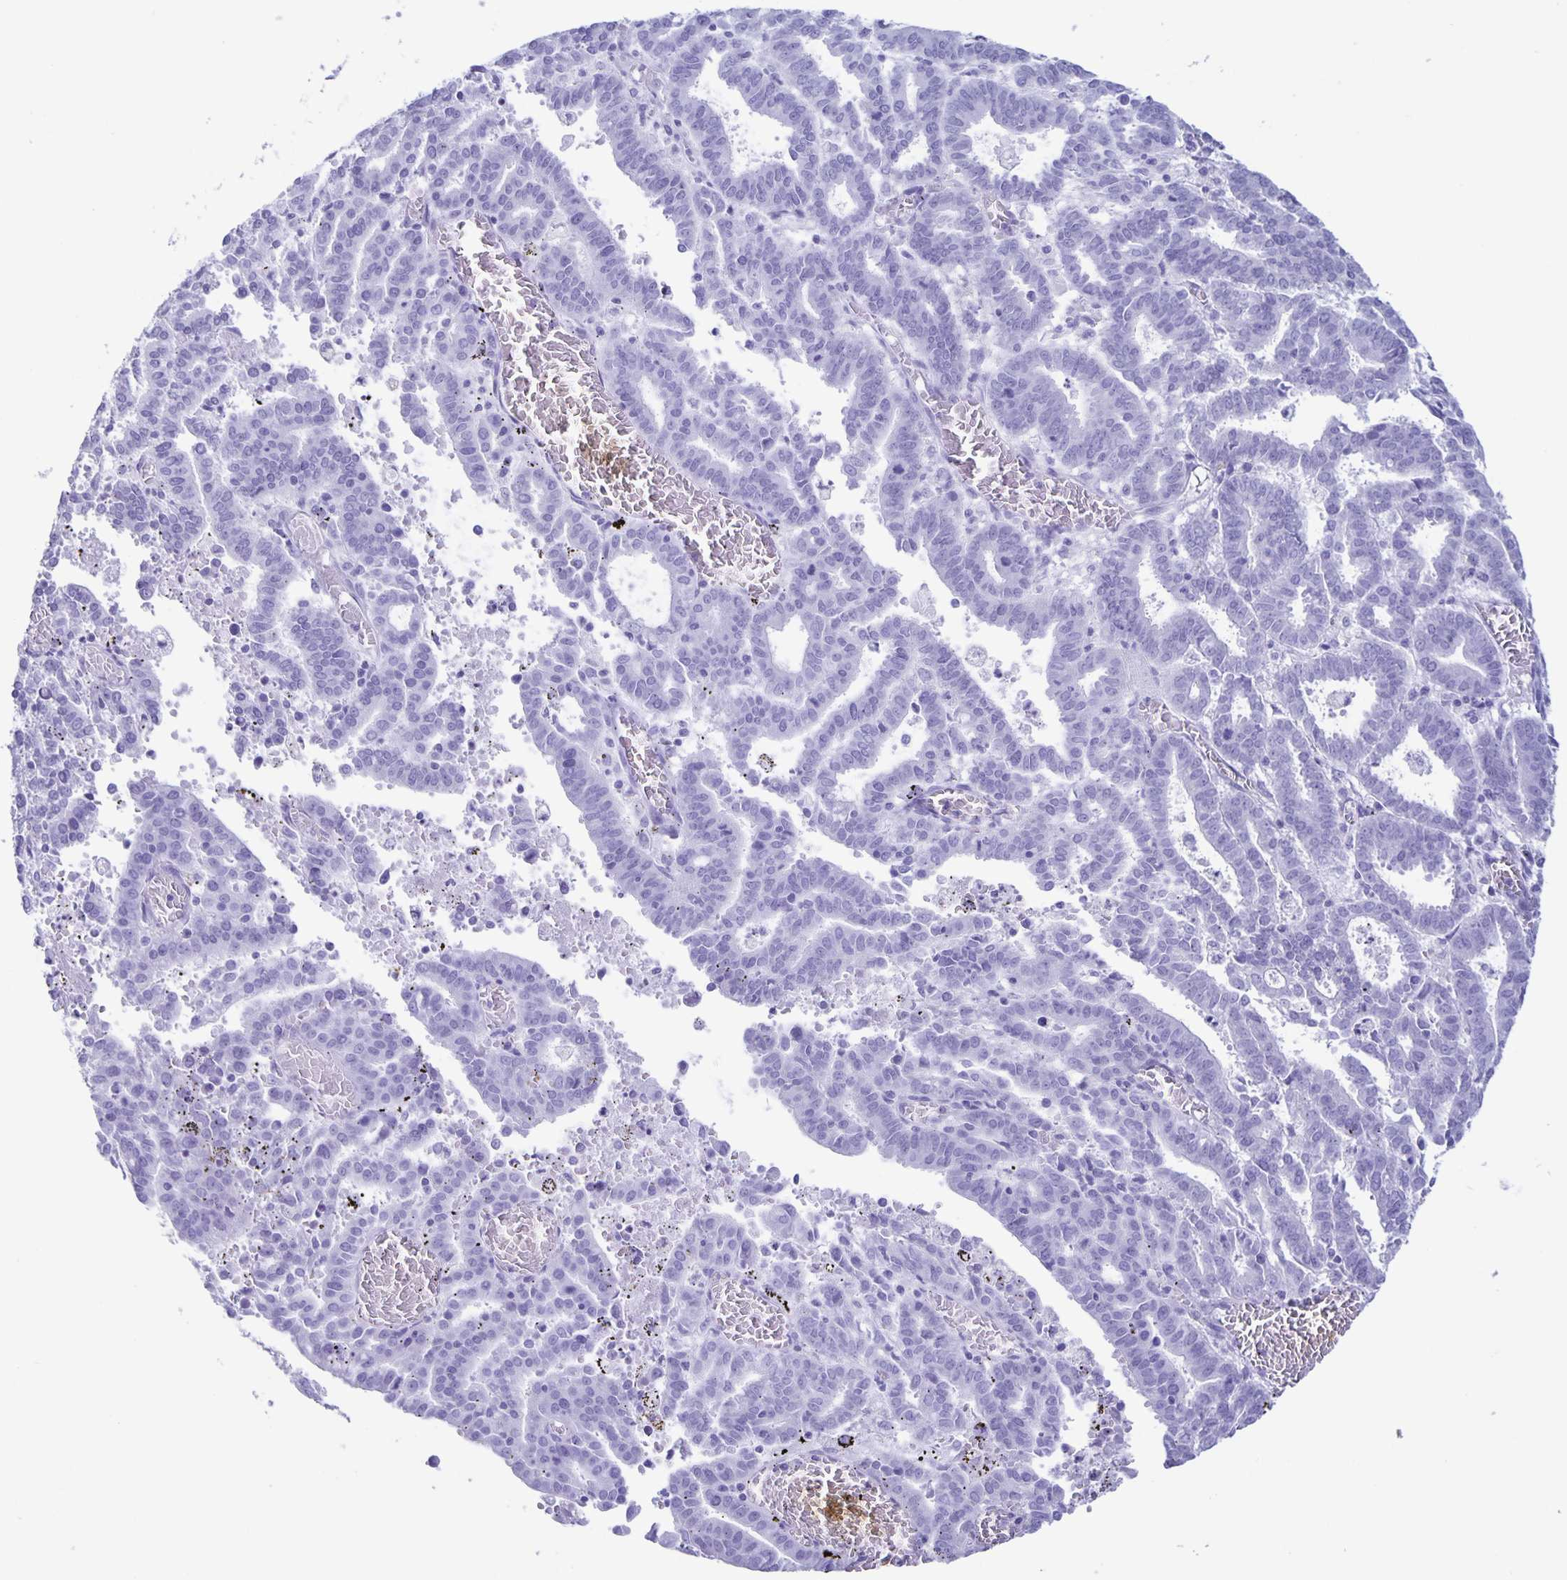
{"staining": {"intensity": "negative", "quantity": "none", "location": "none"}, "tissue": "endometrial cancer", "cell_type": "Tumor cells", "image_type": "cancer", "snomed": [{"axis": "morphology", "description": "Adenocarcinoma, NOS"}, {"axis": "topography", "description": "Uterus"}], "caption": "The histopathology image exhibits no staining of tumor cells in endometrial cancer (adenocarcinoma).", "gene": "AQP4", "patient": {"sex": "female", "age": 83}}